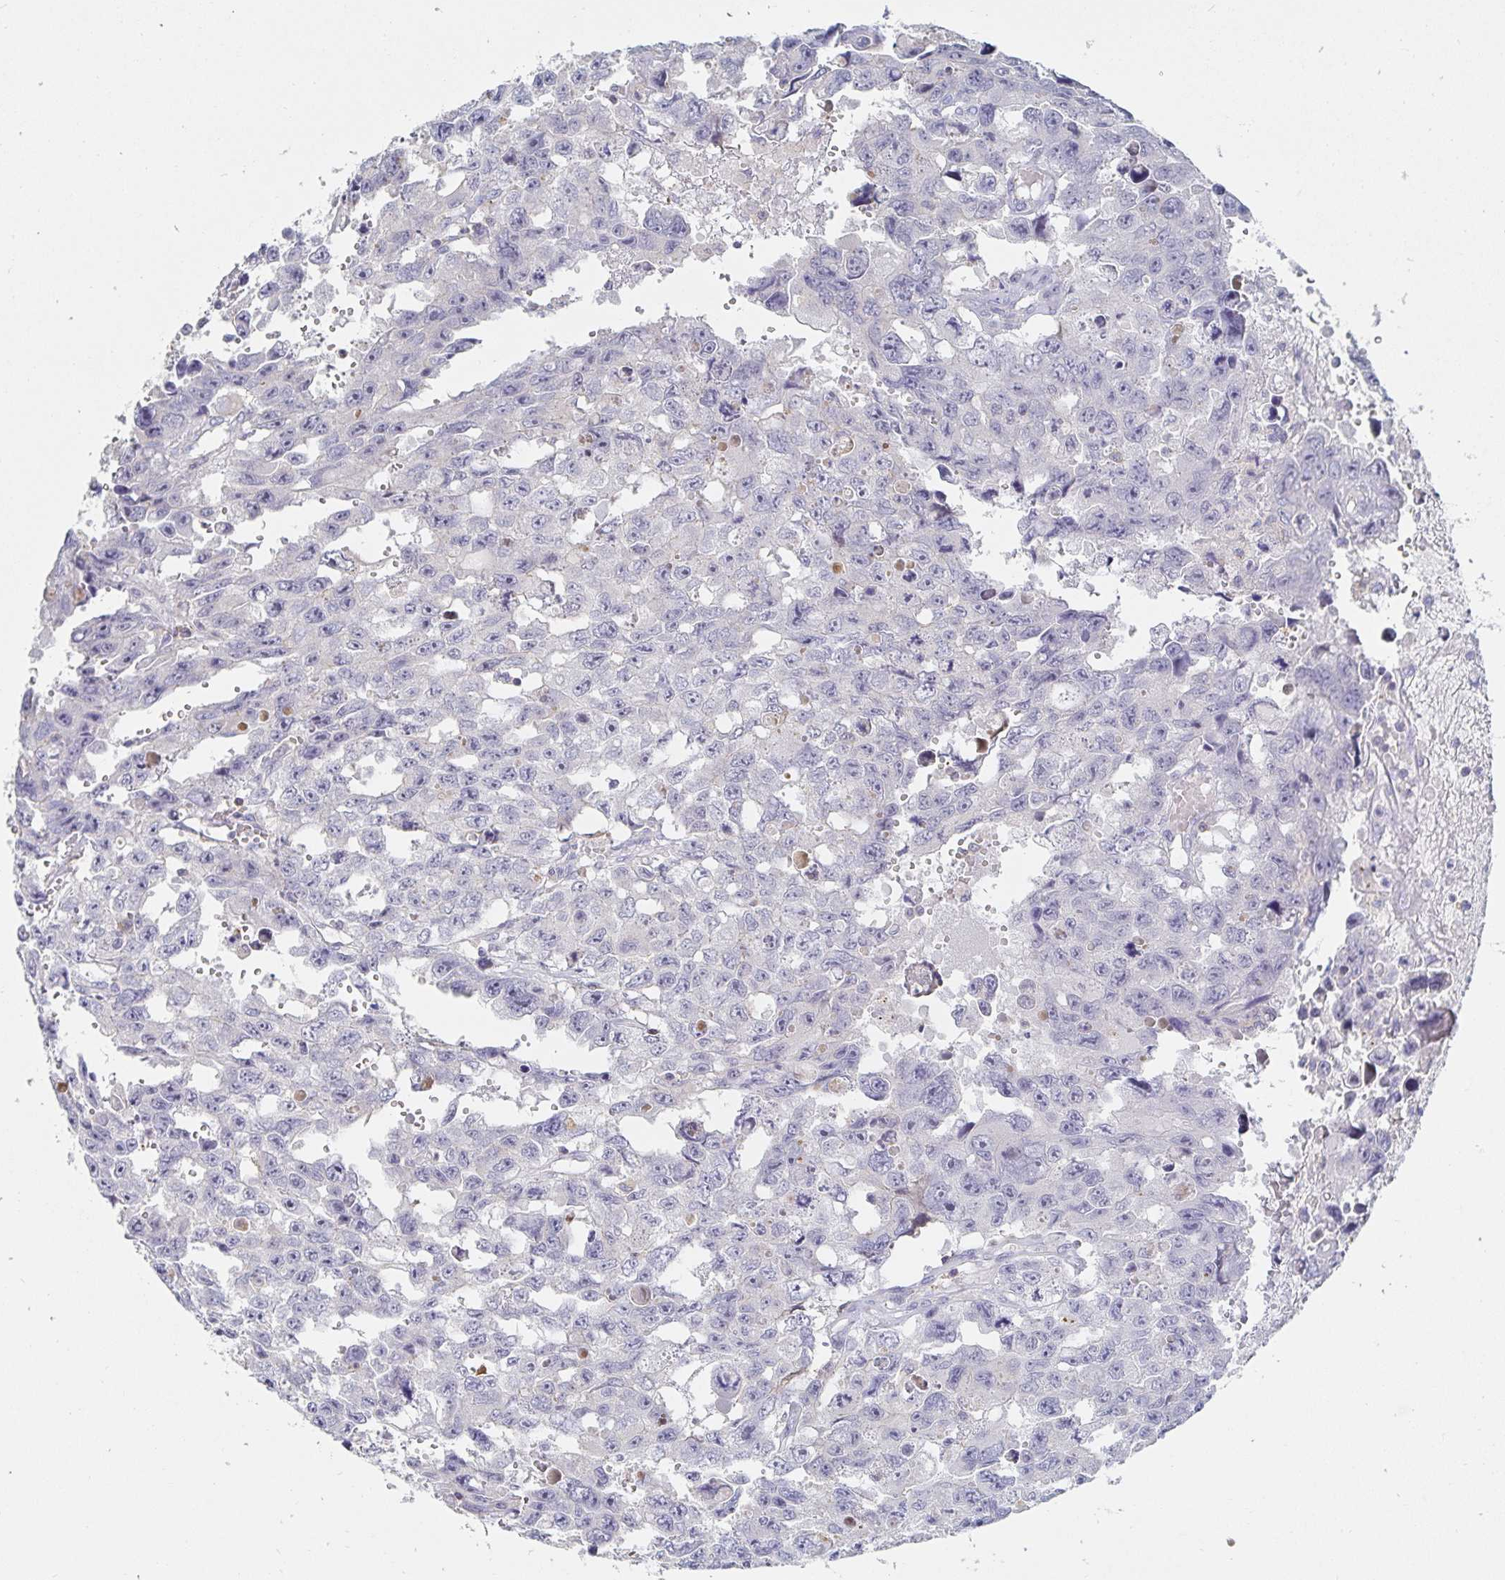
{"staining": {"intensity": "weak", "quantity": "<25%", "location": "cytoplasmic/membranous"}, "tissue": "testis cancer", "cell_type": "Tumor cells", "image_type": "cancer", "snomed": [{"axis": "morphology", "description": "Seminoma, NOS"}, {"axis": "topography", "description": "Testis"}], "caption": "A photomicrograph of testis seminoma stained for a protein exhibits no brown staining in tumor cells.", "gene": "PIK3CD", "patient": {"sex": "male", "age": 26}}